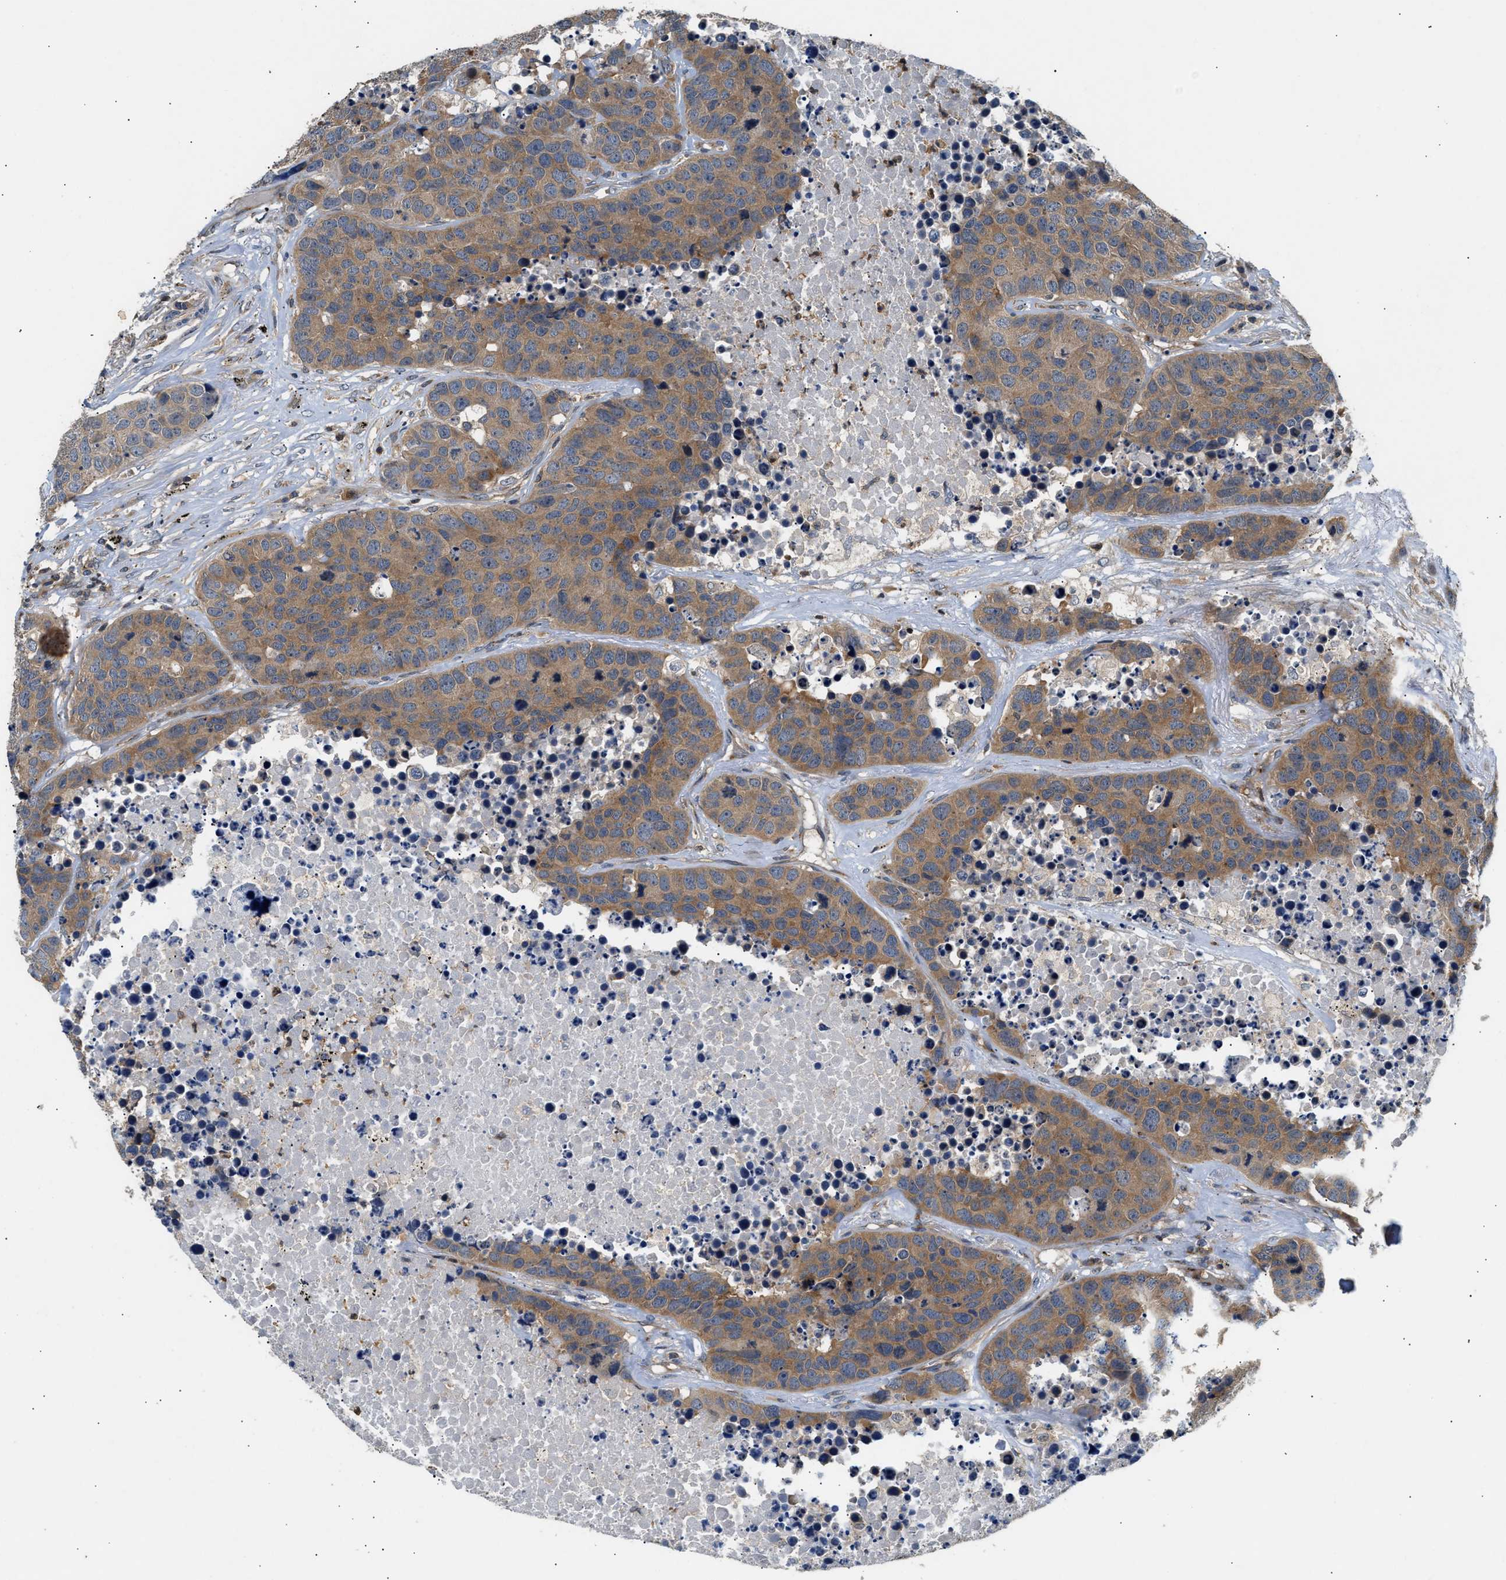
{"staining": {"intensity": "moderate", "quantity": ">75%", "location": "cytoplasmic/membranous"}, "tissue": "carcinoid", "cell_type": "Tumor cells", "image_type": "cancer", "snomed": [{"axis": "morphology", "description": "Carcinoid, malignant, NOS"}, {"axis": "topography", "description": "Lung"}], "caption": "A photomicrograph of carcinoid stained for a protein demonstrates moderate cytoplasmic/membranous brown staining in tumor cells.", "gene": "CHUK", "patient": {"sex": "male", "age": 60}}